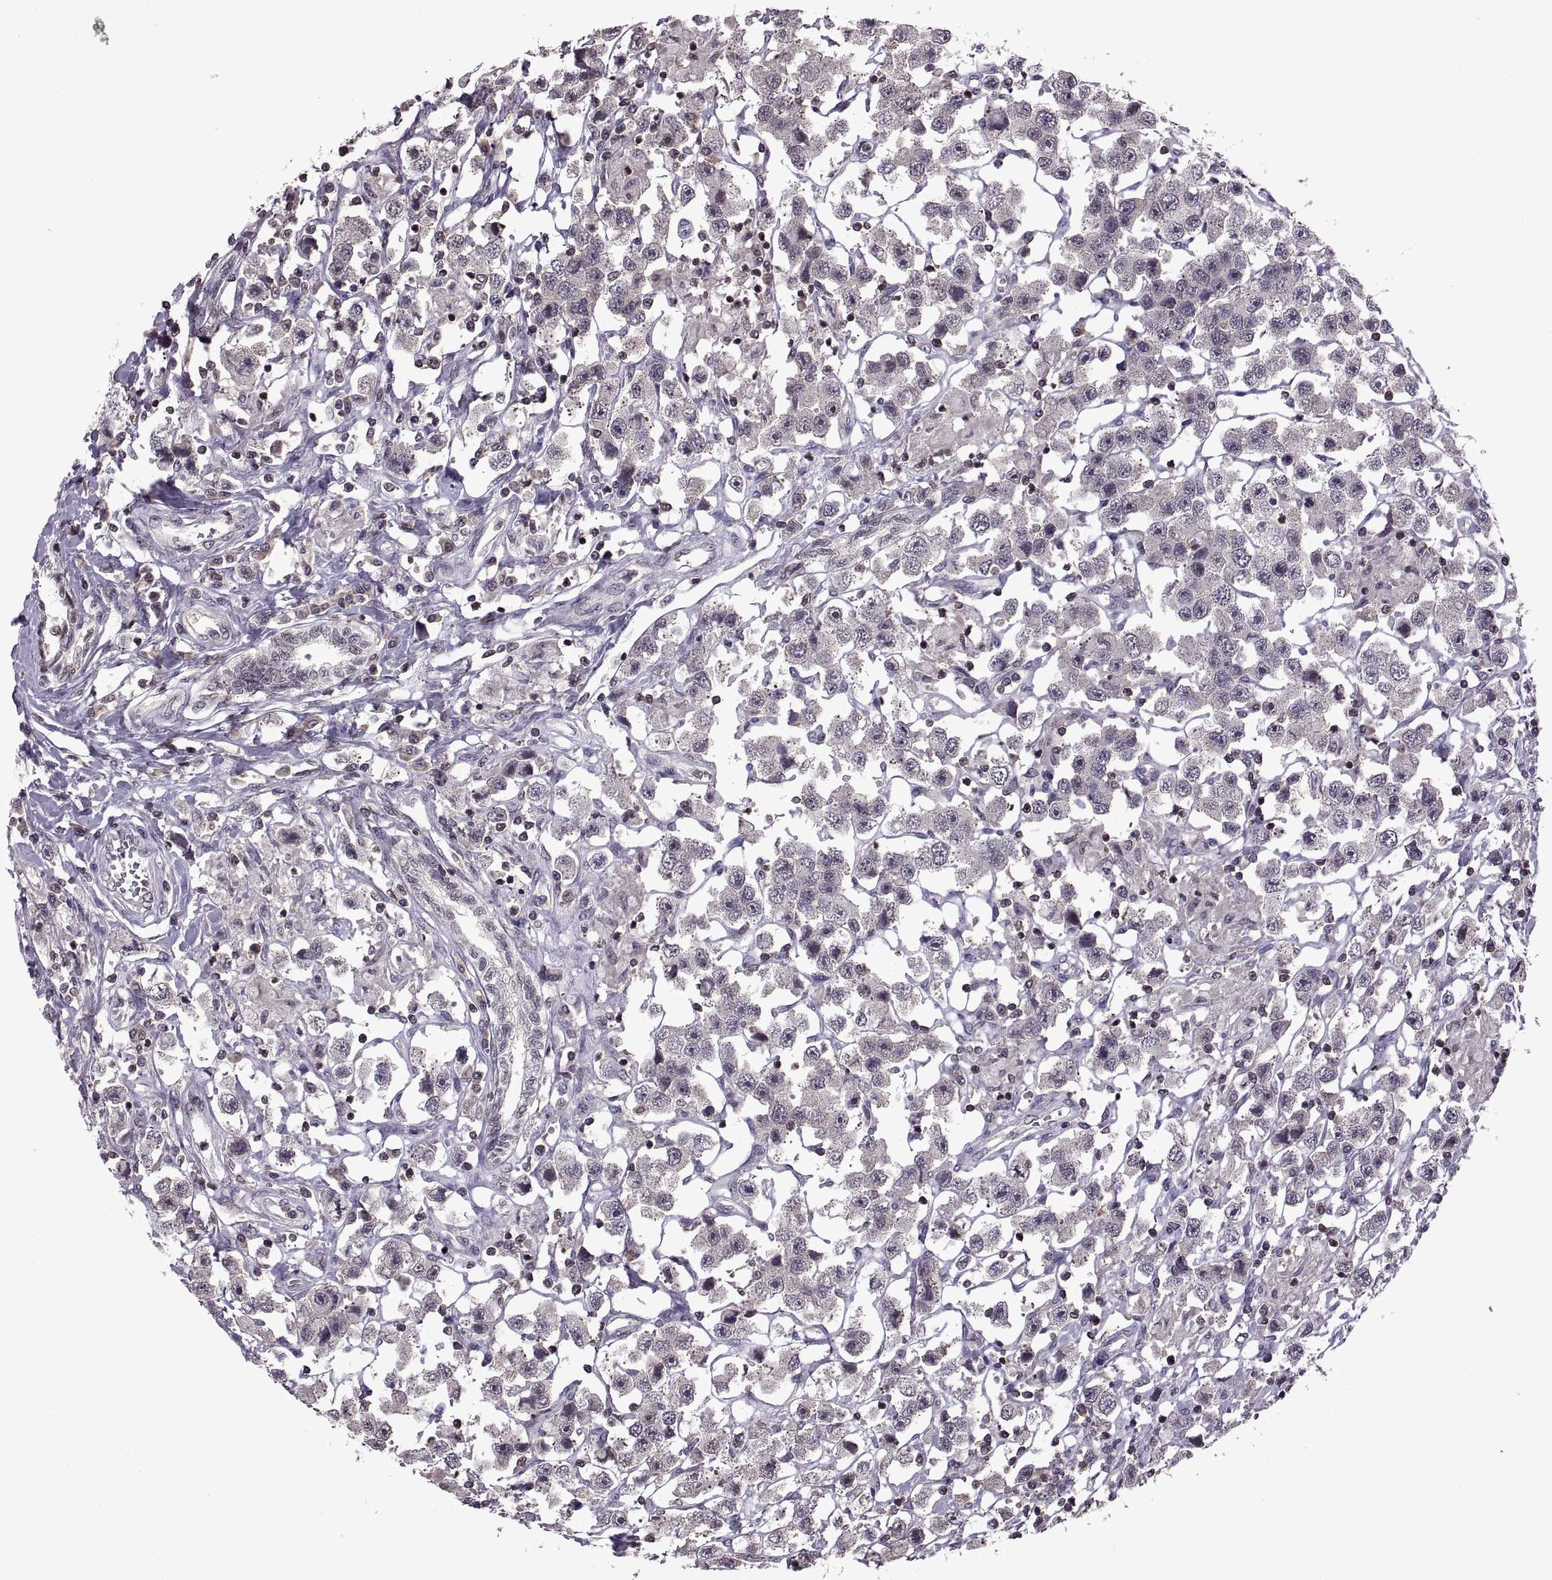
{"staining": {"intensity": "negative", "quantity": "none", "location": "none"}, "tissue": "testis cancer", "cell_type": "Tumor cells", "image_type": "cancer", "snomed": [{"axis": "morphology", "description": "Seminoma, NOS"}, {"axis": "topography", "description": "Testis"}], "caption": "An immunohistochemistry (IHC) photomicrograph of testis cancer (seminoma) is shown. There is no staining in tumor cells of testis cancer (seminoma).", "gene": "INTS3", "patient": {"sex": "male", "age": 45}}